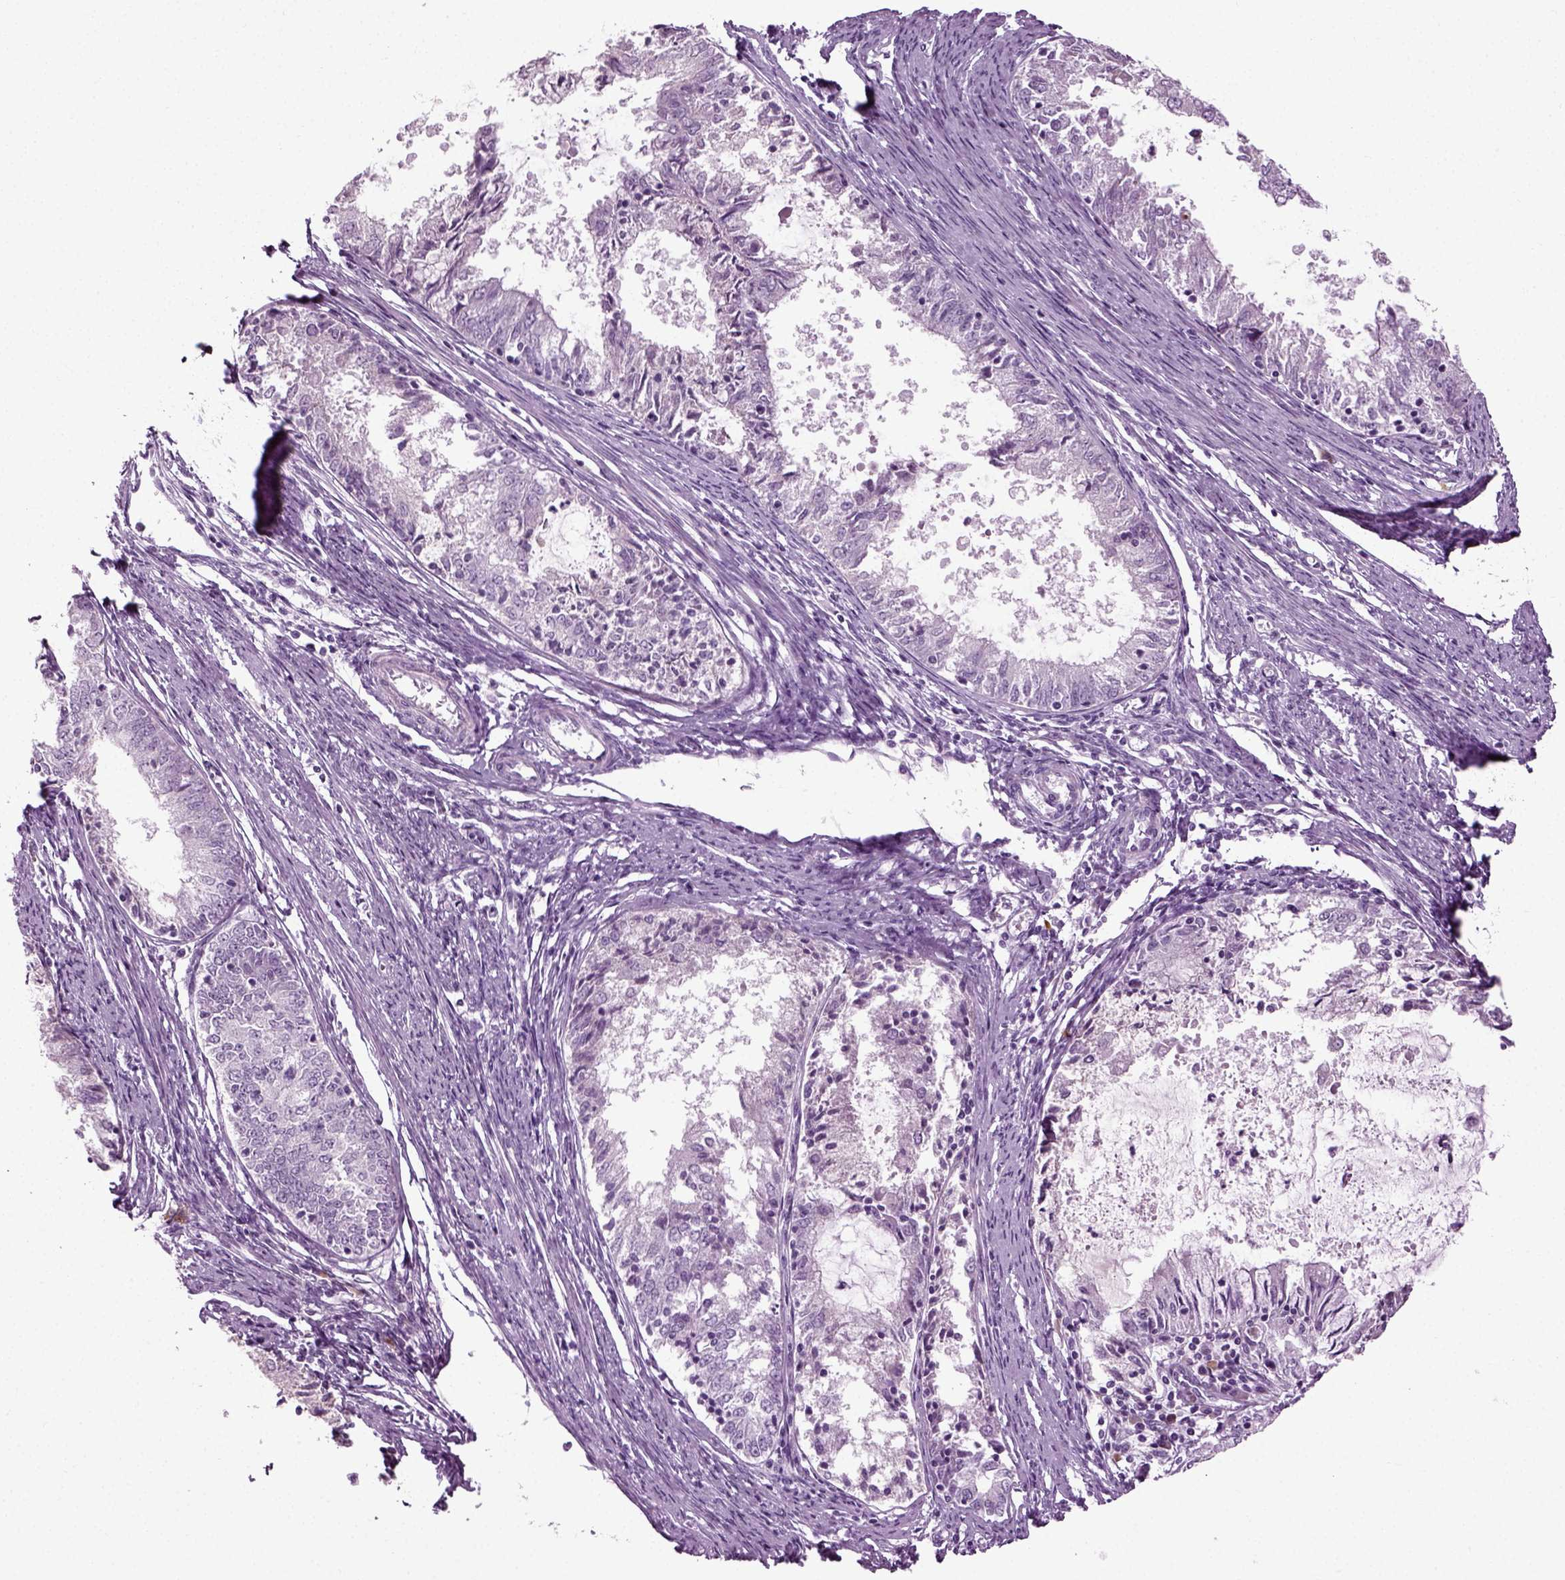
{"staining": {"intensity": "negative", "quantity": "none", "location": "none"}, "tissue": "endometrial cancer", "cell_type": "Tumor cells", "image_type": "cancer", "snomed": [{"axis": "morphology", "description": "Adenocarcinoma, NOS"}, {"axis": "topography", "description": "Endometrium"}], "caption": "The micrograph reveals no staining of tumor cells in endometrial cancer.", "gene": "PRLH", "patient": {"sex": "female", "age": 57}}